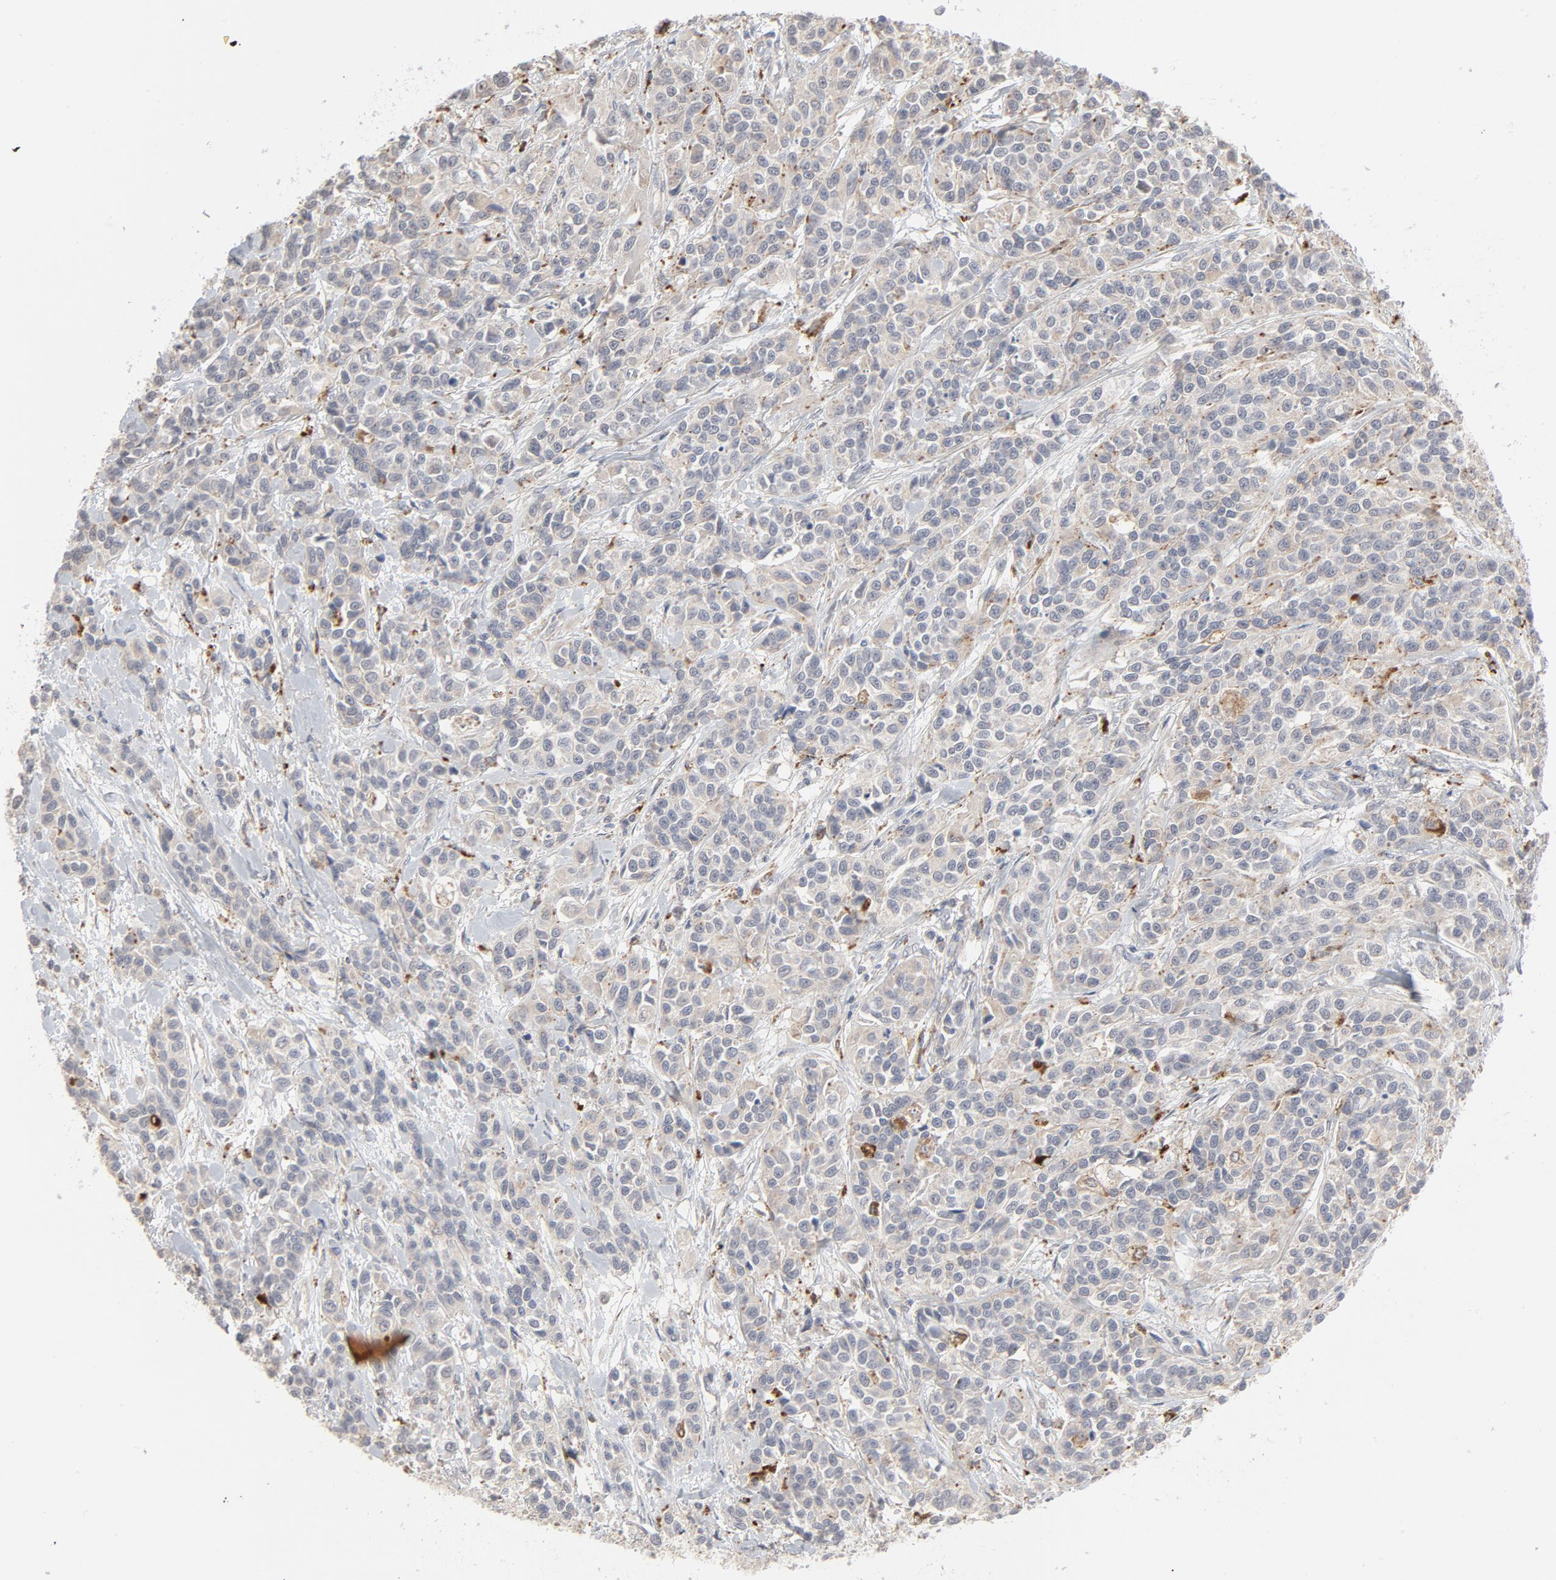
{"staining": {"intensity": "negative", "quantity": "none", "location": "none"}, "tissue": "urothelial cancer", "cell_type": "Tumor cells", "image_type": "cancer", "snomed": [{"axis": "morphology", "description": "Urothelial carcinoma, High grade"}, {"axis": "topography", "description": "Urinary bladder"}], "caption": "Immunohistochemistry (IHC) of high-grade urothelial carcinoma exhibits no staining in tumor cells.", "gene": "POMT2", "patient": {"sex": "female", "age": 81}}